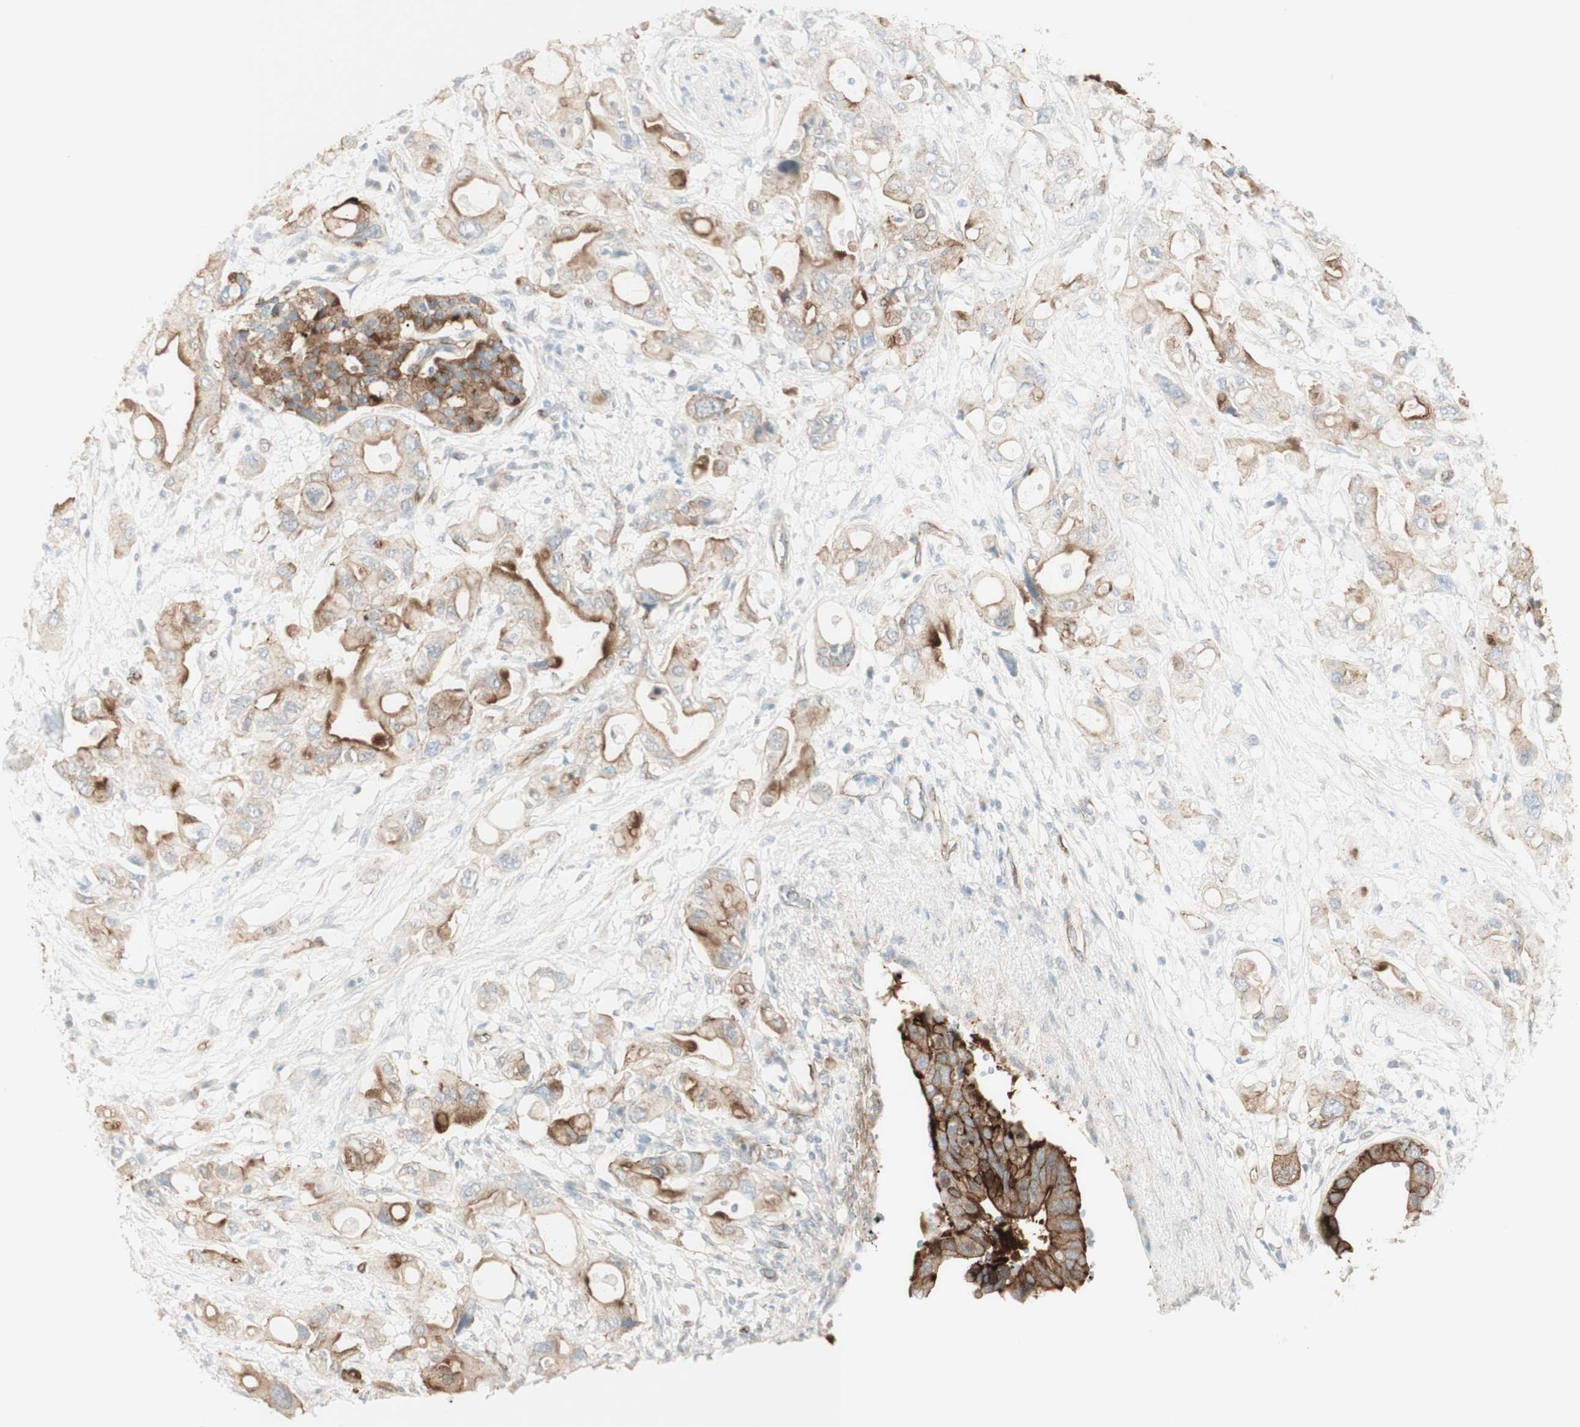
{"staining": {"intensity": "moderate", "quantity": "<25%", "location": "cytoplasmic/membranous"}, "tissue": "pancreatic cancer", "cell_type": "Tumor cells", "image_type": "cancer", "snomed": [{"axis": "morphology", "description": "Adenocarcinoma, NOS"}, {"axis": "topography", "description": "Pancreas"}], "caption": "A brown stain labels moderate cytoplasmic/membranous staining of a protein in pancreatic cancer (adenocarcinoma) tumor cells.", "gene": "MYO6", "patient": {"sex": "female", "age": 56}}